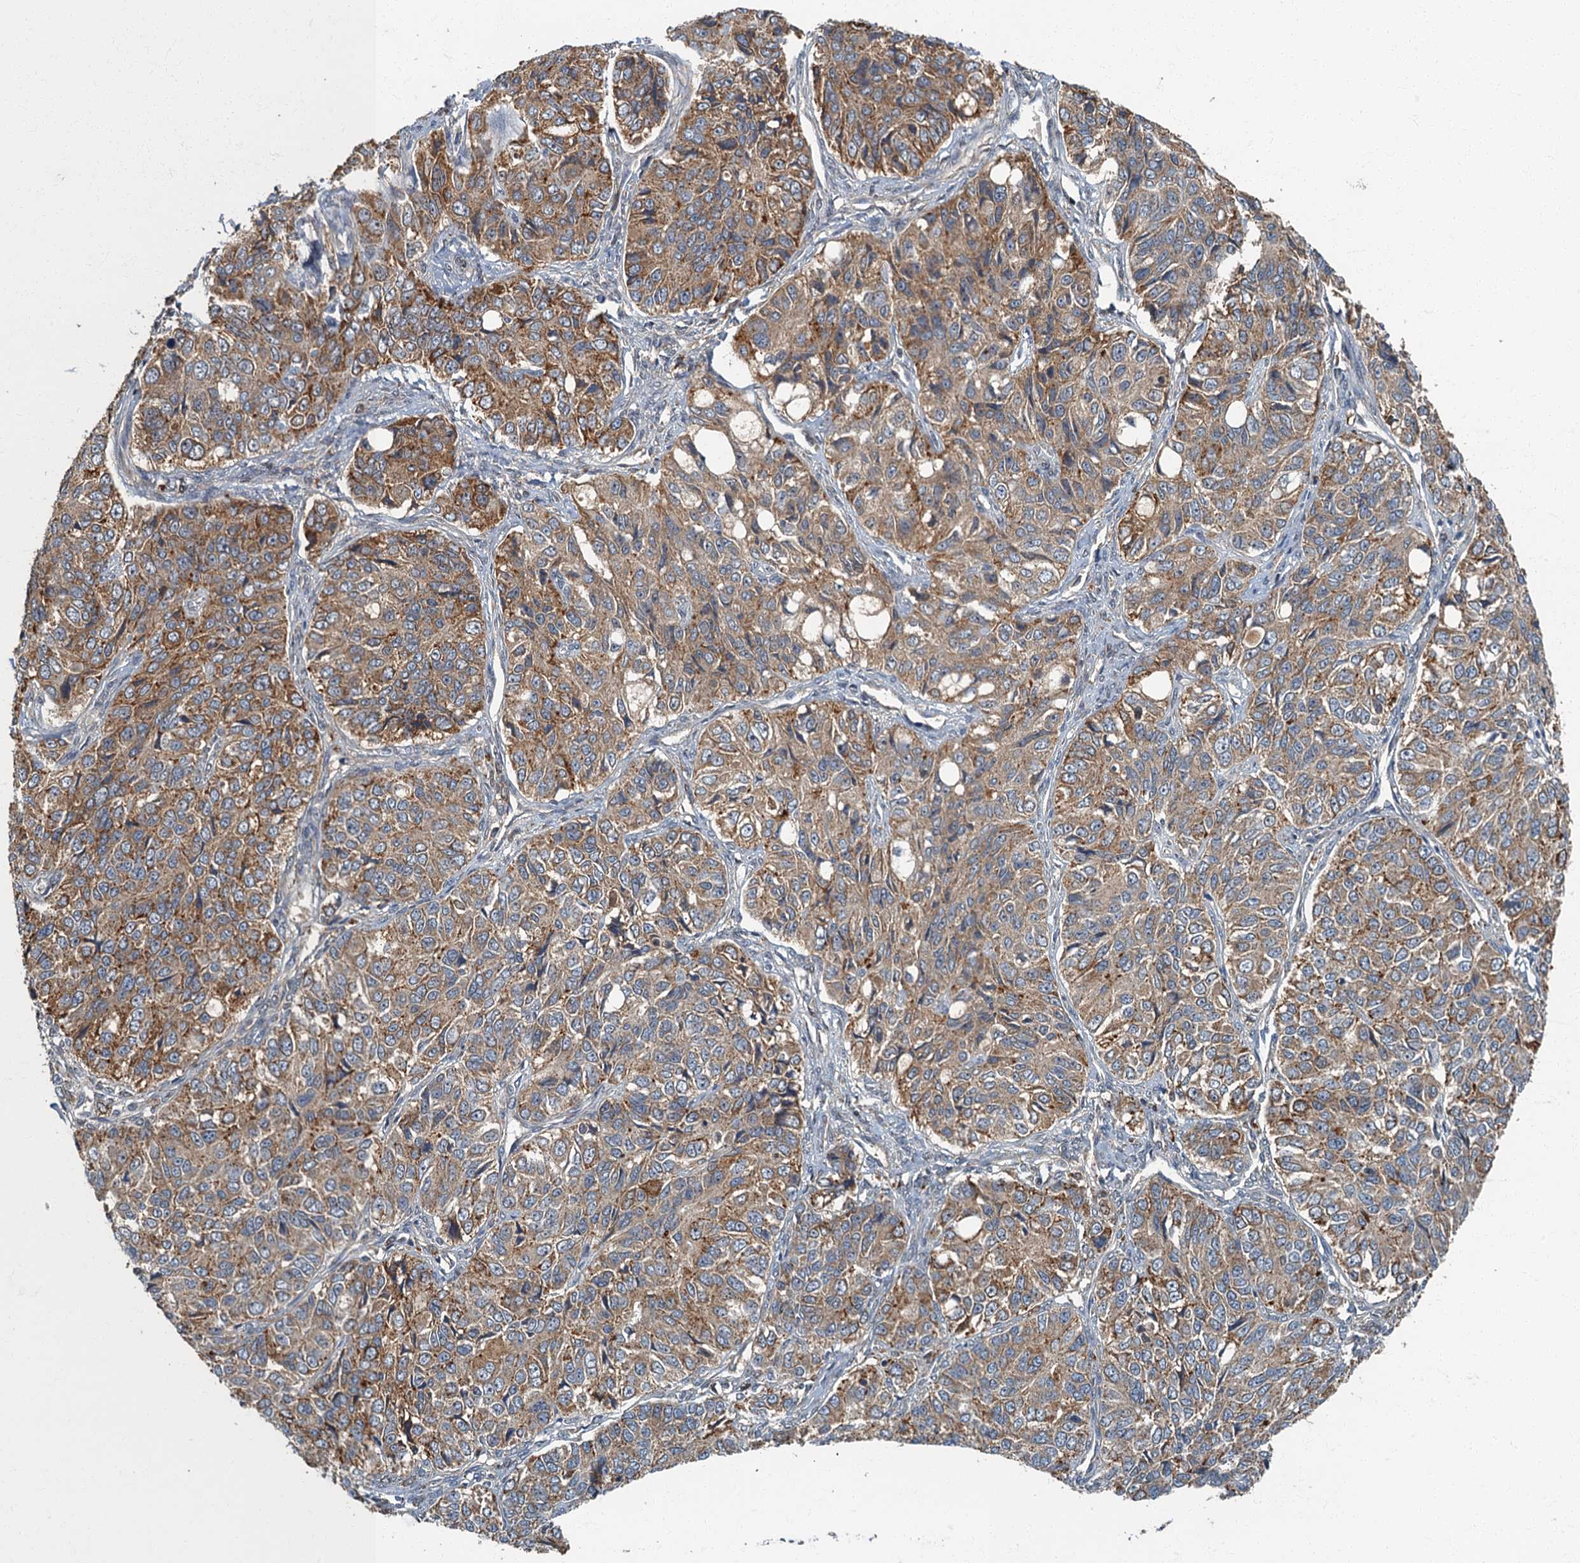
{"staining": {"intensity": "moderate", "quantity": ">75%", "location": "cytoplasmic/membranous"}, "tissue": "ovarian cancer", "cell_type": "Tumor cells", "image_type": "cancer", "snomed": [{"axis": "morphology", "description": "Carcinoma, endometroid"}, {"axis": "topography", "description": "Ovary"}], "caption": "Immunohistochemical staining of human ovarian cancer reveals moderate cytoplasmic/membranous protein staining in about >75% of tumor cells. The protein of interest is shown in brown color, while the nuclei are stained blue.", "gene": "WDCP", "patient": {"sex": "female", "age": 51}}